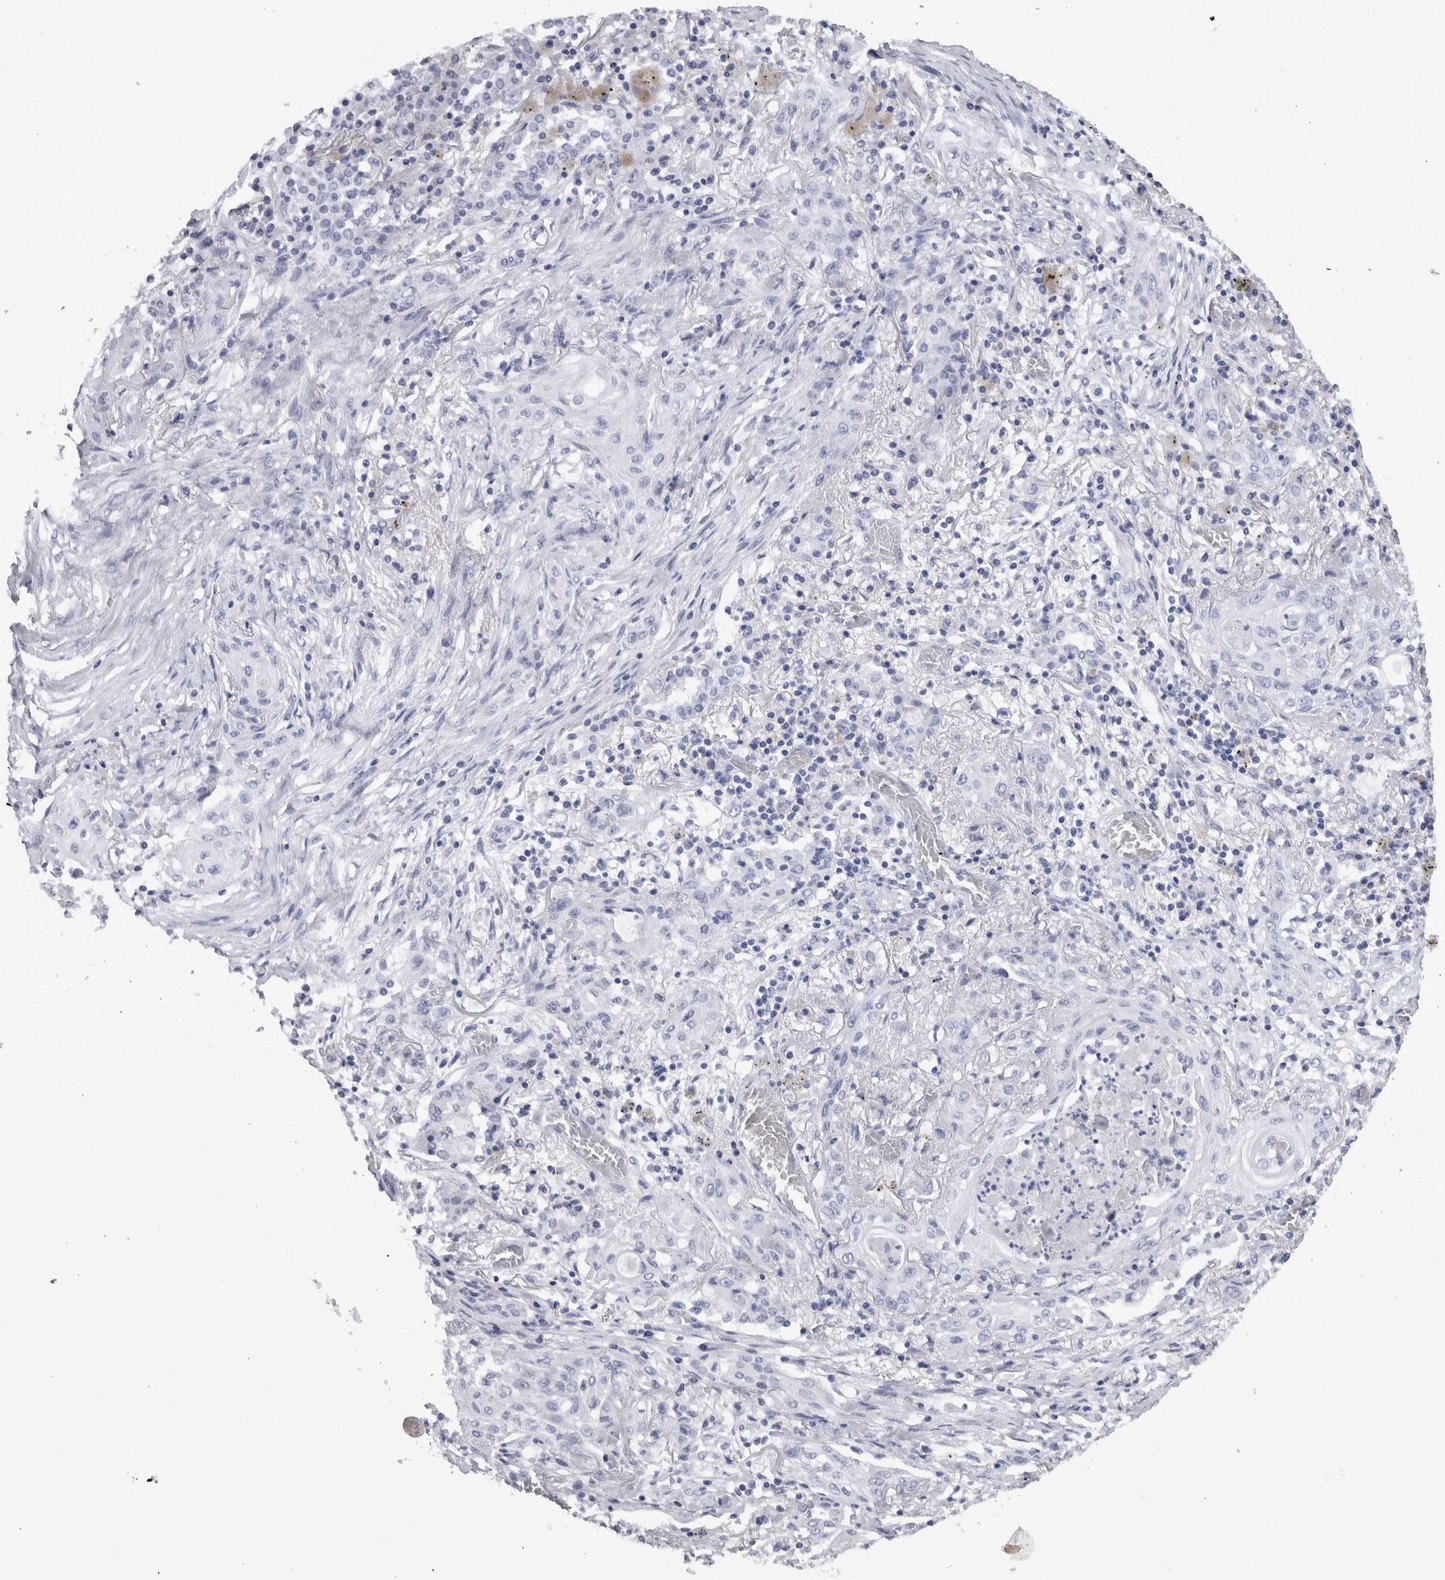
{"staining": {"intensity": "negative", "quantity": "none", "location": "none"}, "tissue": "lung cancer", "cell_type": "Tumor cells", "image_type": "cancer", "snomed": [{"axis": "morphology", "description": "Squamous cell carcinoma, NOS"}, {"axis": "topography", "description": "Lung"}], "caption": "Immunohistochemistry of human squamous cell carcinoma (lung) demonstrates no expression in tumor cells.", "gene": "PAX5", "patient": {"sex": "female", "age": 47}}